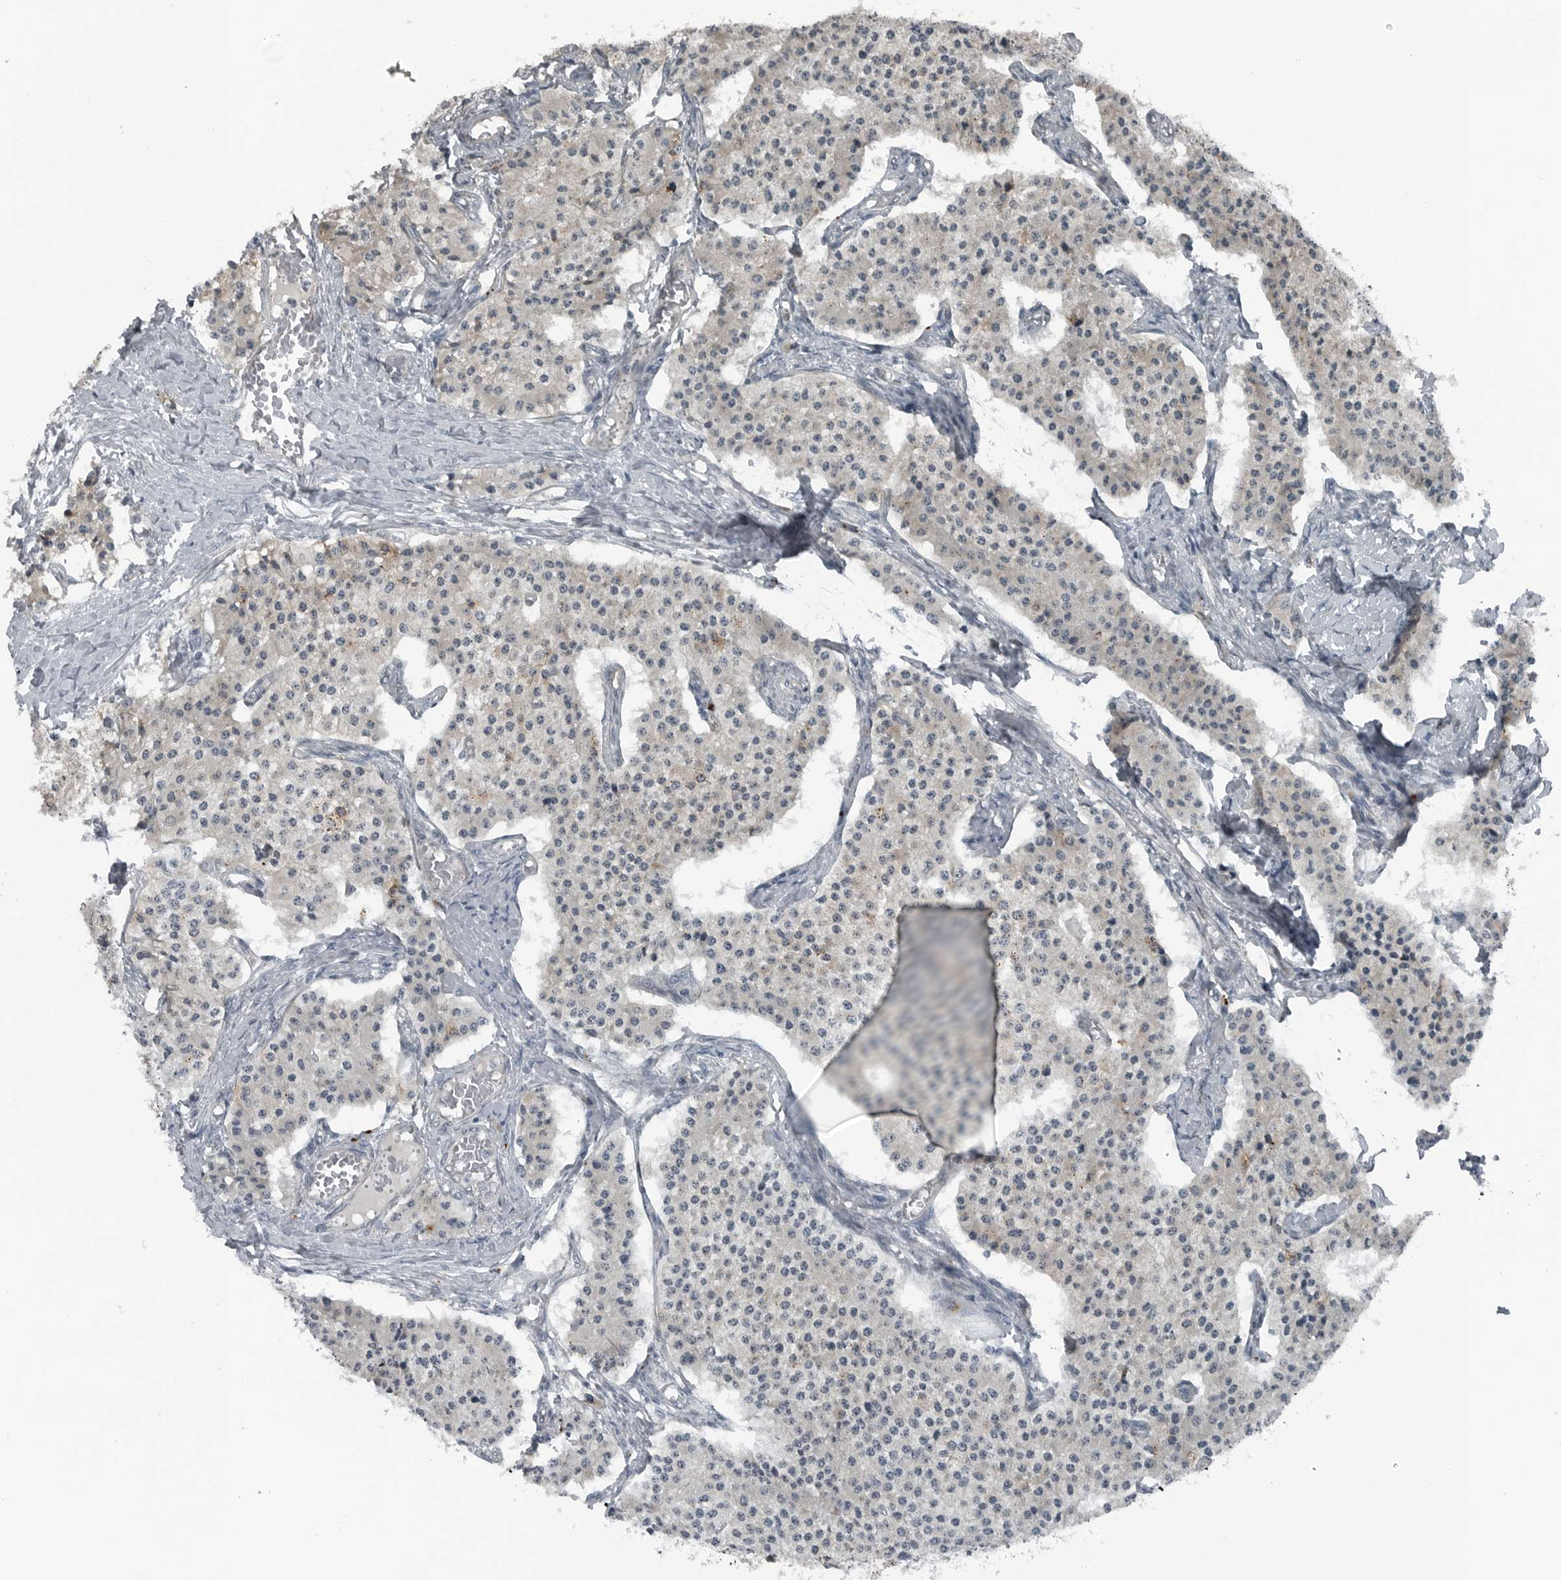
{"staining": {"intensity": "negative", "quantity": "none", "location": "none"}, "tissue": "carcinoid", "cell_type": "Tumor cells", "image_type": "cancer", "snomed": [{"axis": "morphology", "description": "Carcinoid, malignant, NOS"}, {"axis": "topography", "description": "Colon"}], "caption": "Tumor cells are negative for brown protein staining in carcinoid.", "gene": "GAK", "patient": {"sex": "female", "age": 52}}